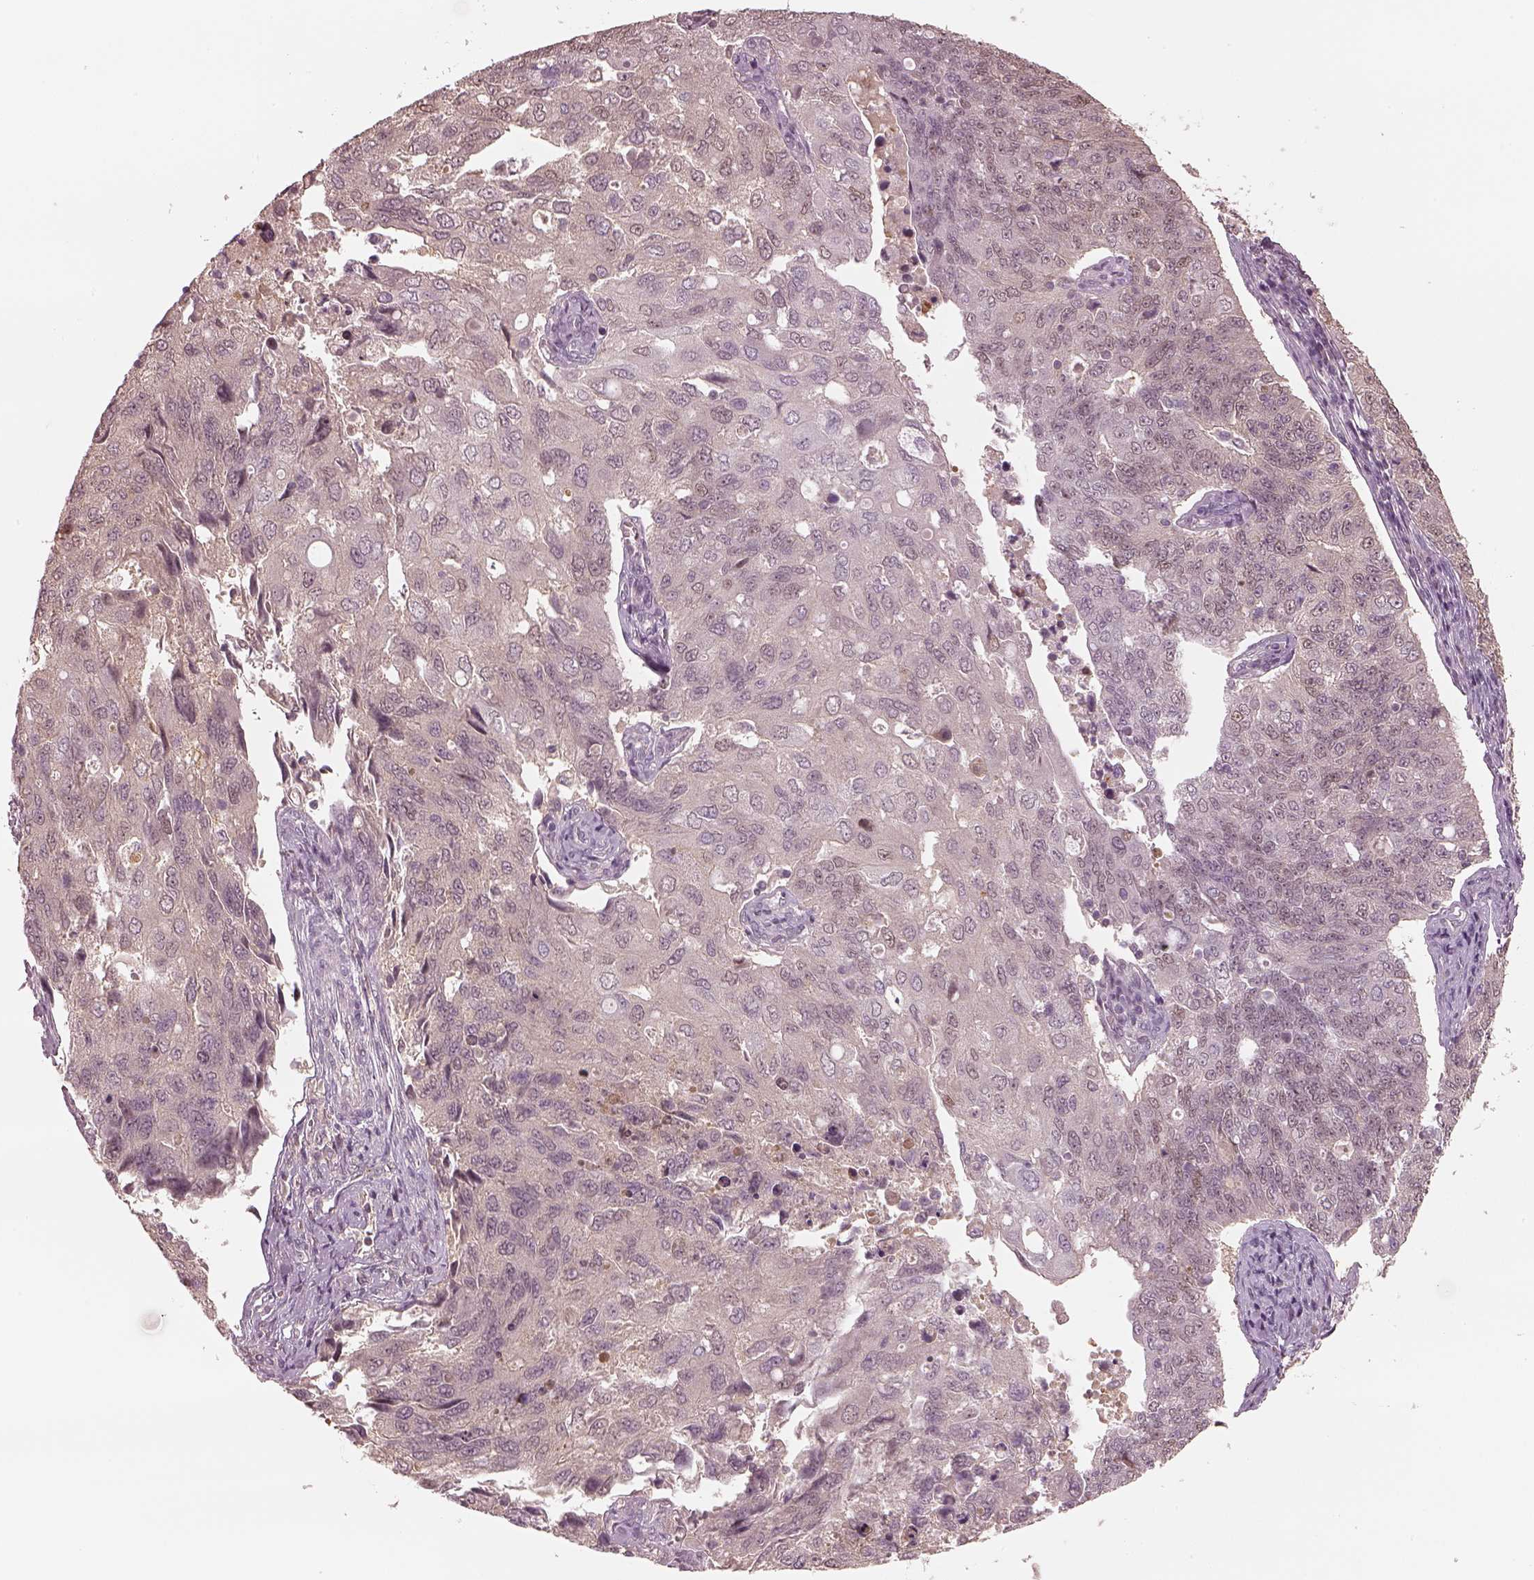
{"staining": {"intensity": "weak", "quantity": "<25%", "location": "cytoplasmic/membranous"}, "tissue": "endometrial cancer", "cell_type": "Tumor cells", "image_type": "cancer", "snomed": [{"axis": "morphology", "description": "Adenocarcinoma, NOS"}, {"axis": "topography", "description": "Endometrium"}], "caption": "Endometrial cancer was stained to show a protein in brown. There is no significant staining in tumor cells.", "gene": "EGR4", "patient": {"sex": "female", "age": 43}}